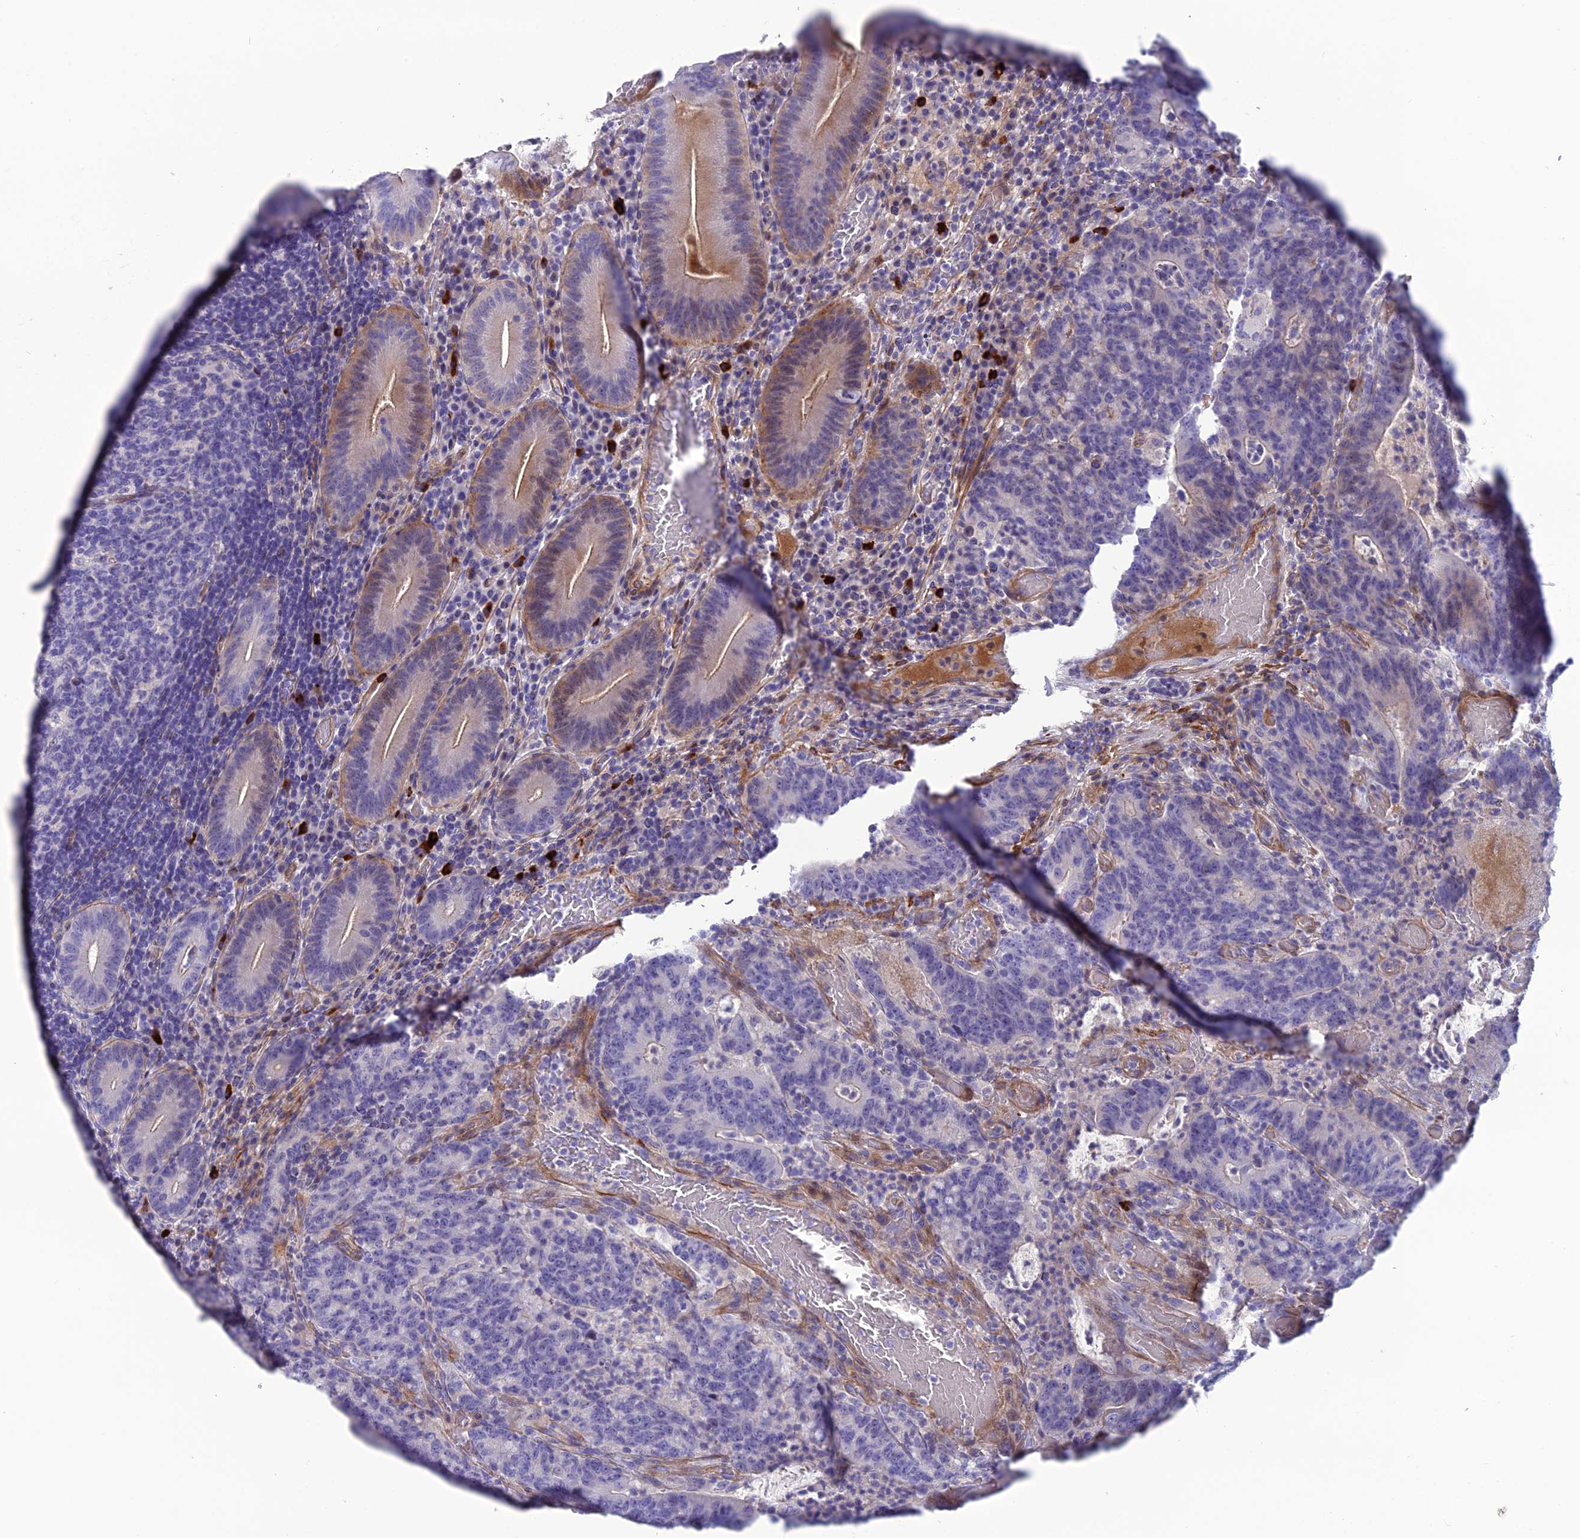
{"staining": {"intensity": "negative", "quantity": "none", "location": "none"}, "tissue": "colorectal cancer", "cell_type": "Tumor cells", "image_type": "cancer", "snomed": [{"axis": "morphology", "description": "Normal tissue, NOS"}, {"axis": "morphology", "description": "Adenocarcinoma, NOS"}, {"axis": "topography", "description": "Colon"}], "caption": "The histopathology image exhibits no staining of tumor cells in colorectal adenocarcinoma.", "gene": "OR56B1", "patient": {"sex": "female", "age": 75}}